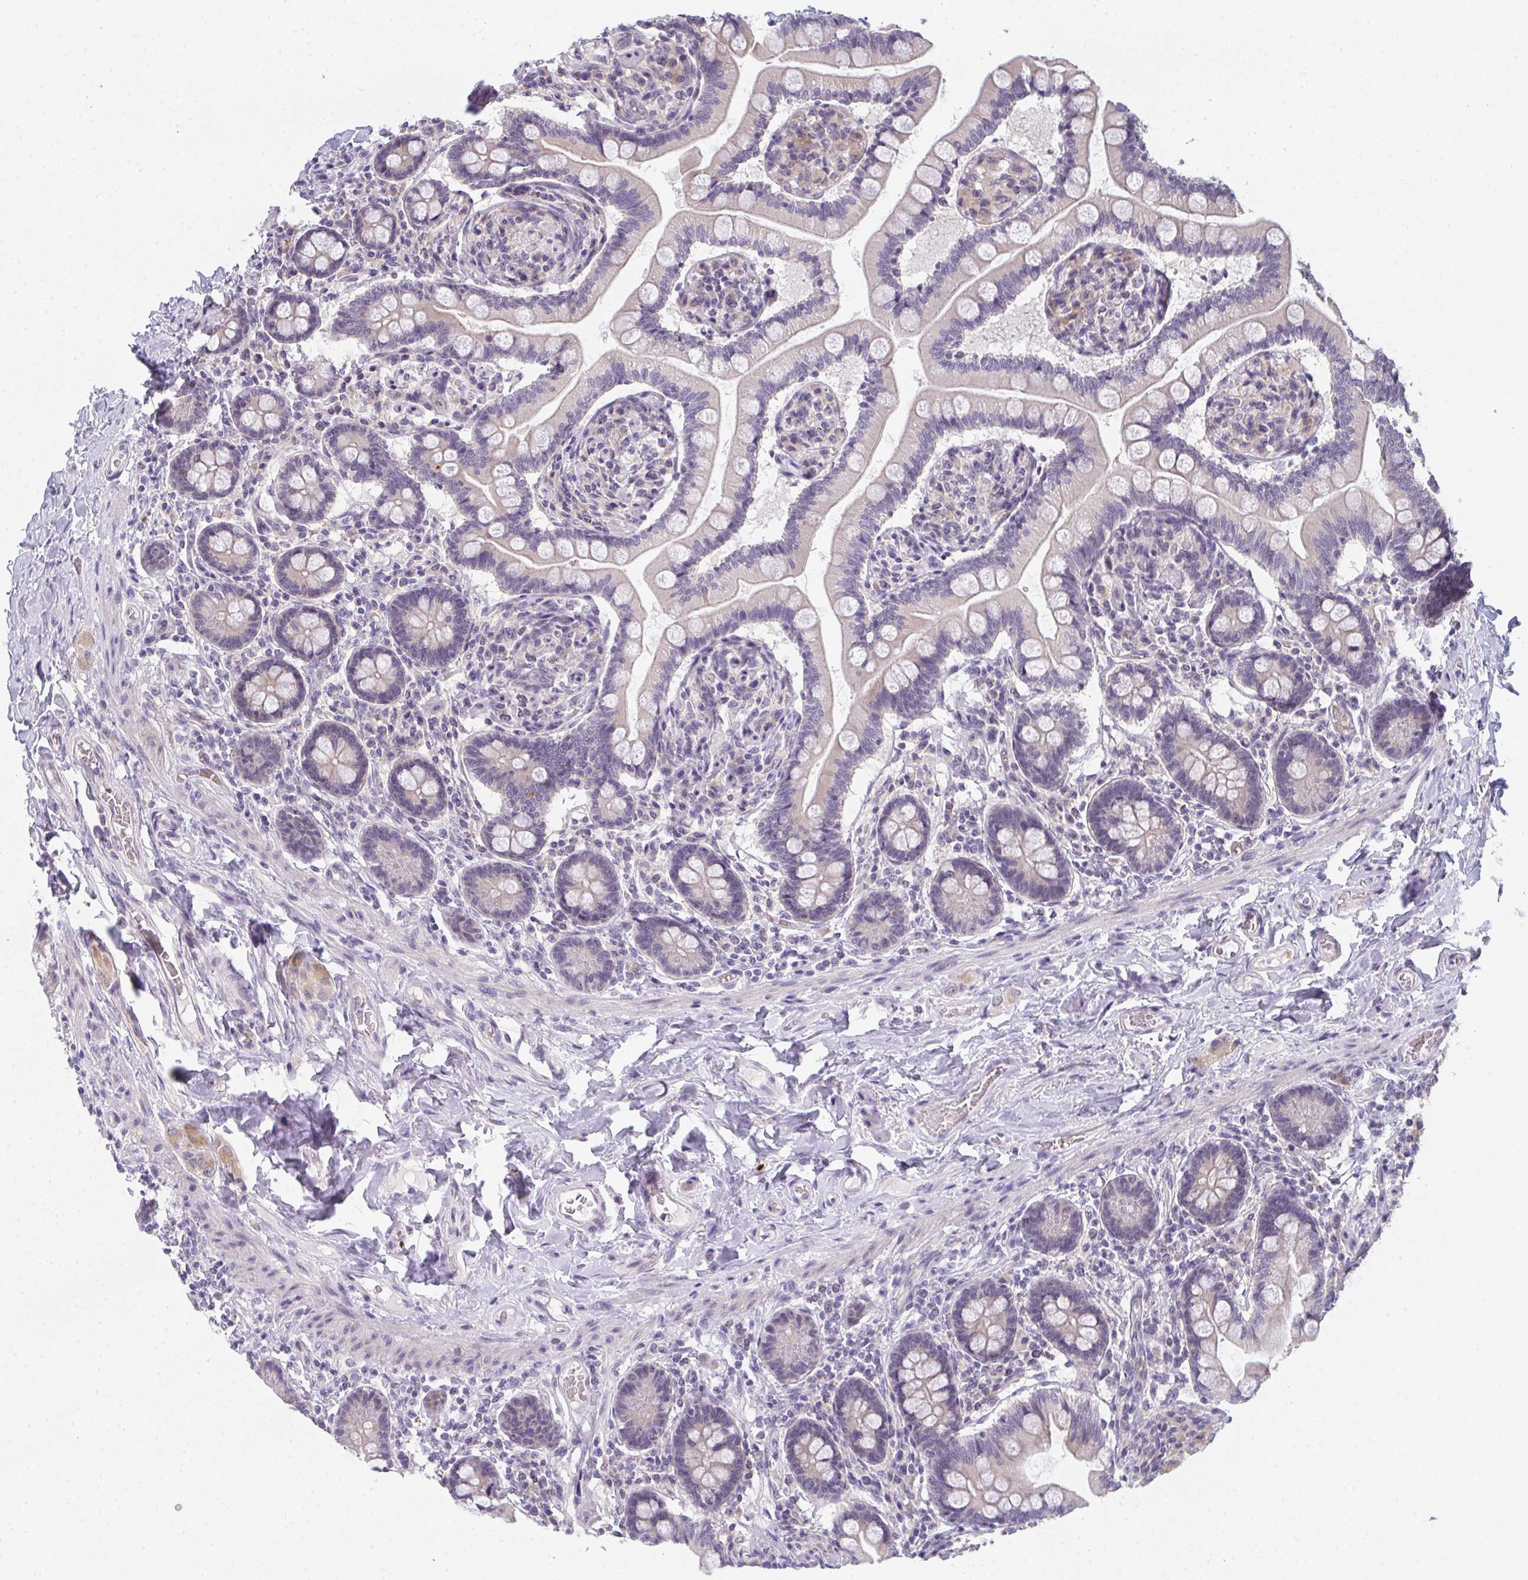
{"staining": {"intensity": "moderate", "quantity": "25%-75%", "location": "cytoplasmic/membranous"}, "tissue": "small intestine", "cell_type": "Glandular cells", "image_type": "normal", "snomed": [{"axis": "morphology", "description": "Normal tissue, NOS"}, {"axis": "topography", "description": "Small intestine"}], "caption": "IHC micrograph of normal human small intestine stained for a protein (brown), which demonstrates medium levels of moderate cytoplasmic/membranous positivity in about 25%-75% of glandular cells.", "gene": "RIOK1", "patient": {"sex": "female", "age": 64}}